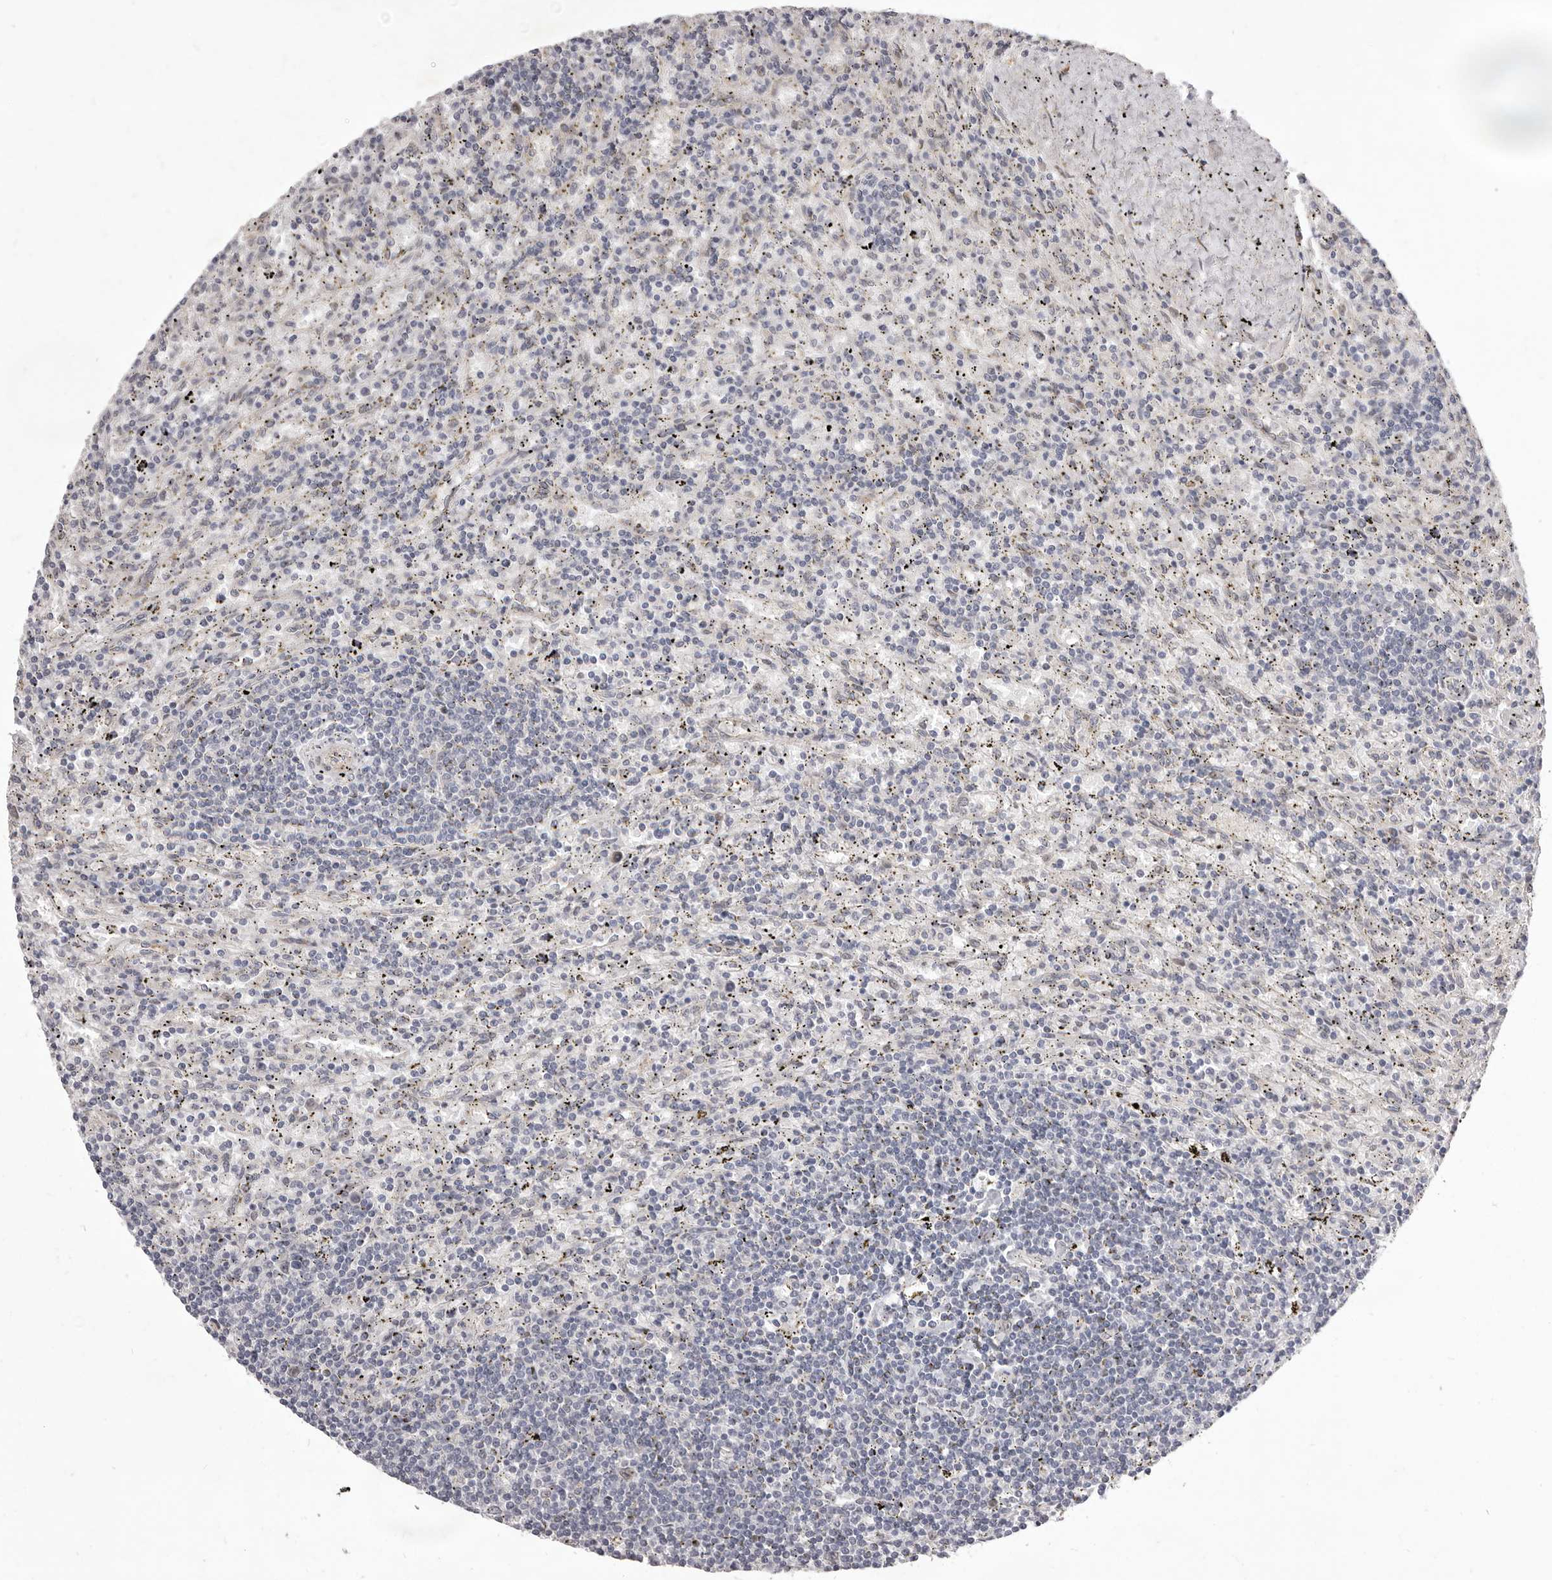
{"staining": {"intensity": "negative", "quantity": "none", "location": "none"}, "tissue": "lymphoma", "cell_type": "Tumor cells", "image_type": "cancer", "snomed": [{"axis": "morphology", "description": "Malignant lymphoma, non-Hodgkin's type, Low grade"}, {"axis": "topography", "description": "Spleen"}], "caption": "Tumor cells are negative for protein expression in human lymphoma.", "gene": "TBC1D8B", "patient": {"sex": "male", "age": 76}}